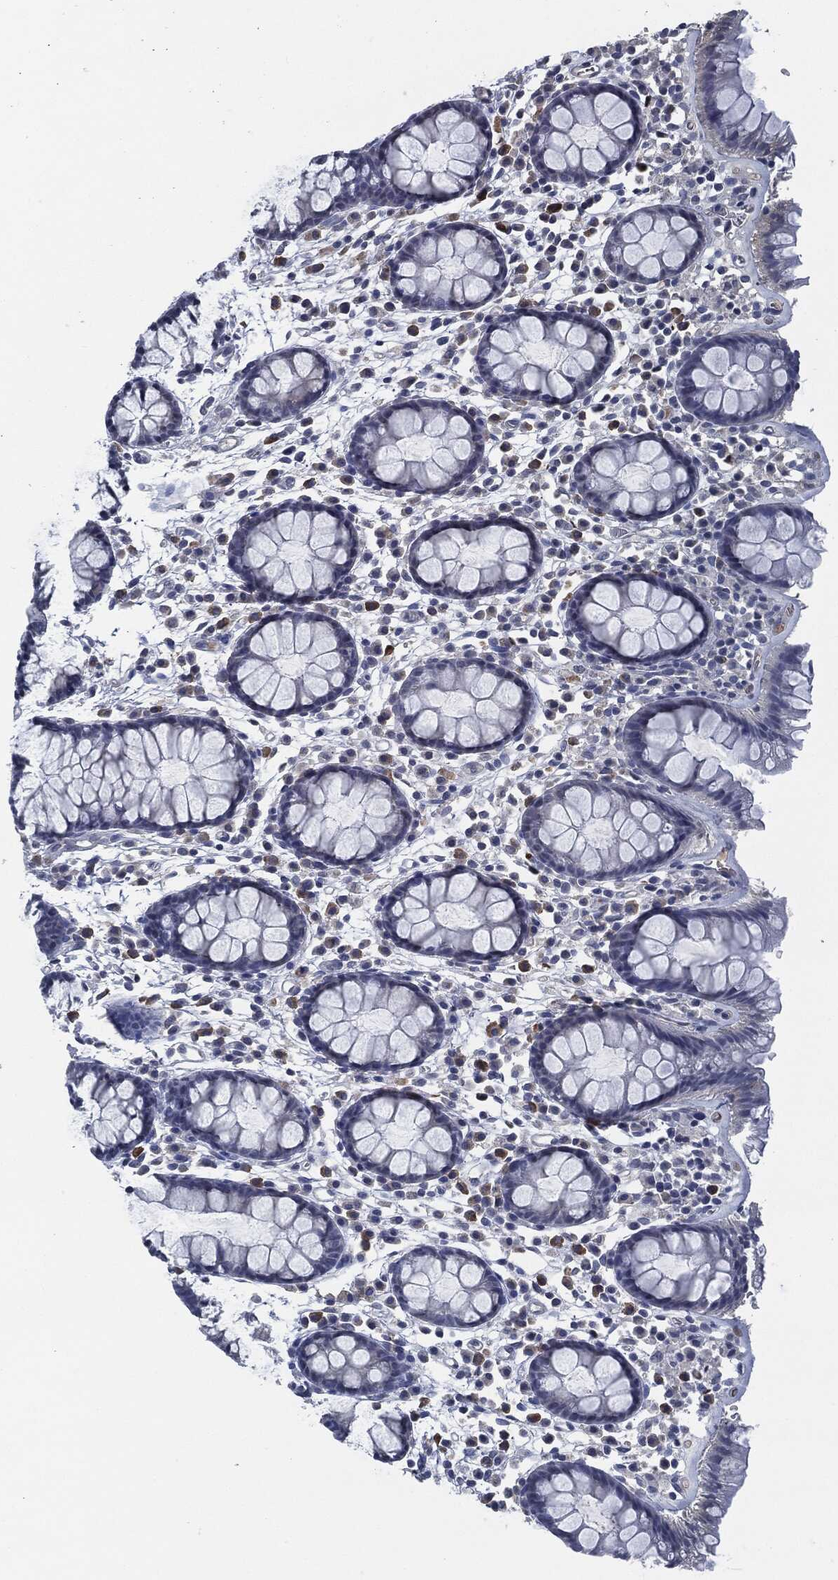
{"staining": {"intensity": "negative", "quantity": "none", "location": "none"}, "tissue": "colon", "cell_type": "Endothelial cells", "image_type": "normal", "snomed": [{"axis": "morphology", "description": "Normal tissue, NOS"}, {"axis": "topography", "description": "Colon"}], "caption": "IHC histopathology image of benign colon stained for a protein (brown), which shows no positivity in endothelial cells.", "gene": "IL2RG", "patient": {"sex": "male", "age": 76}}